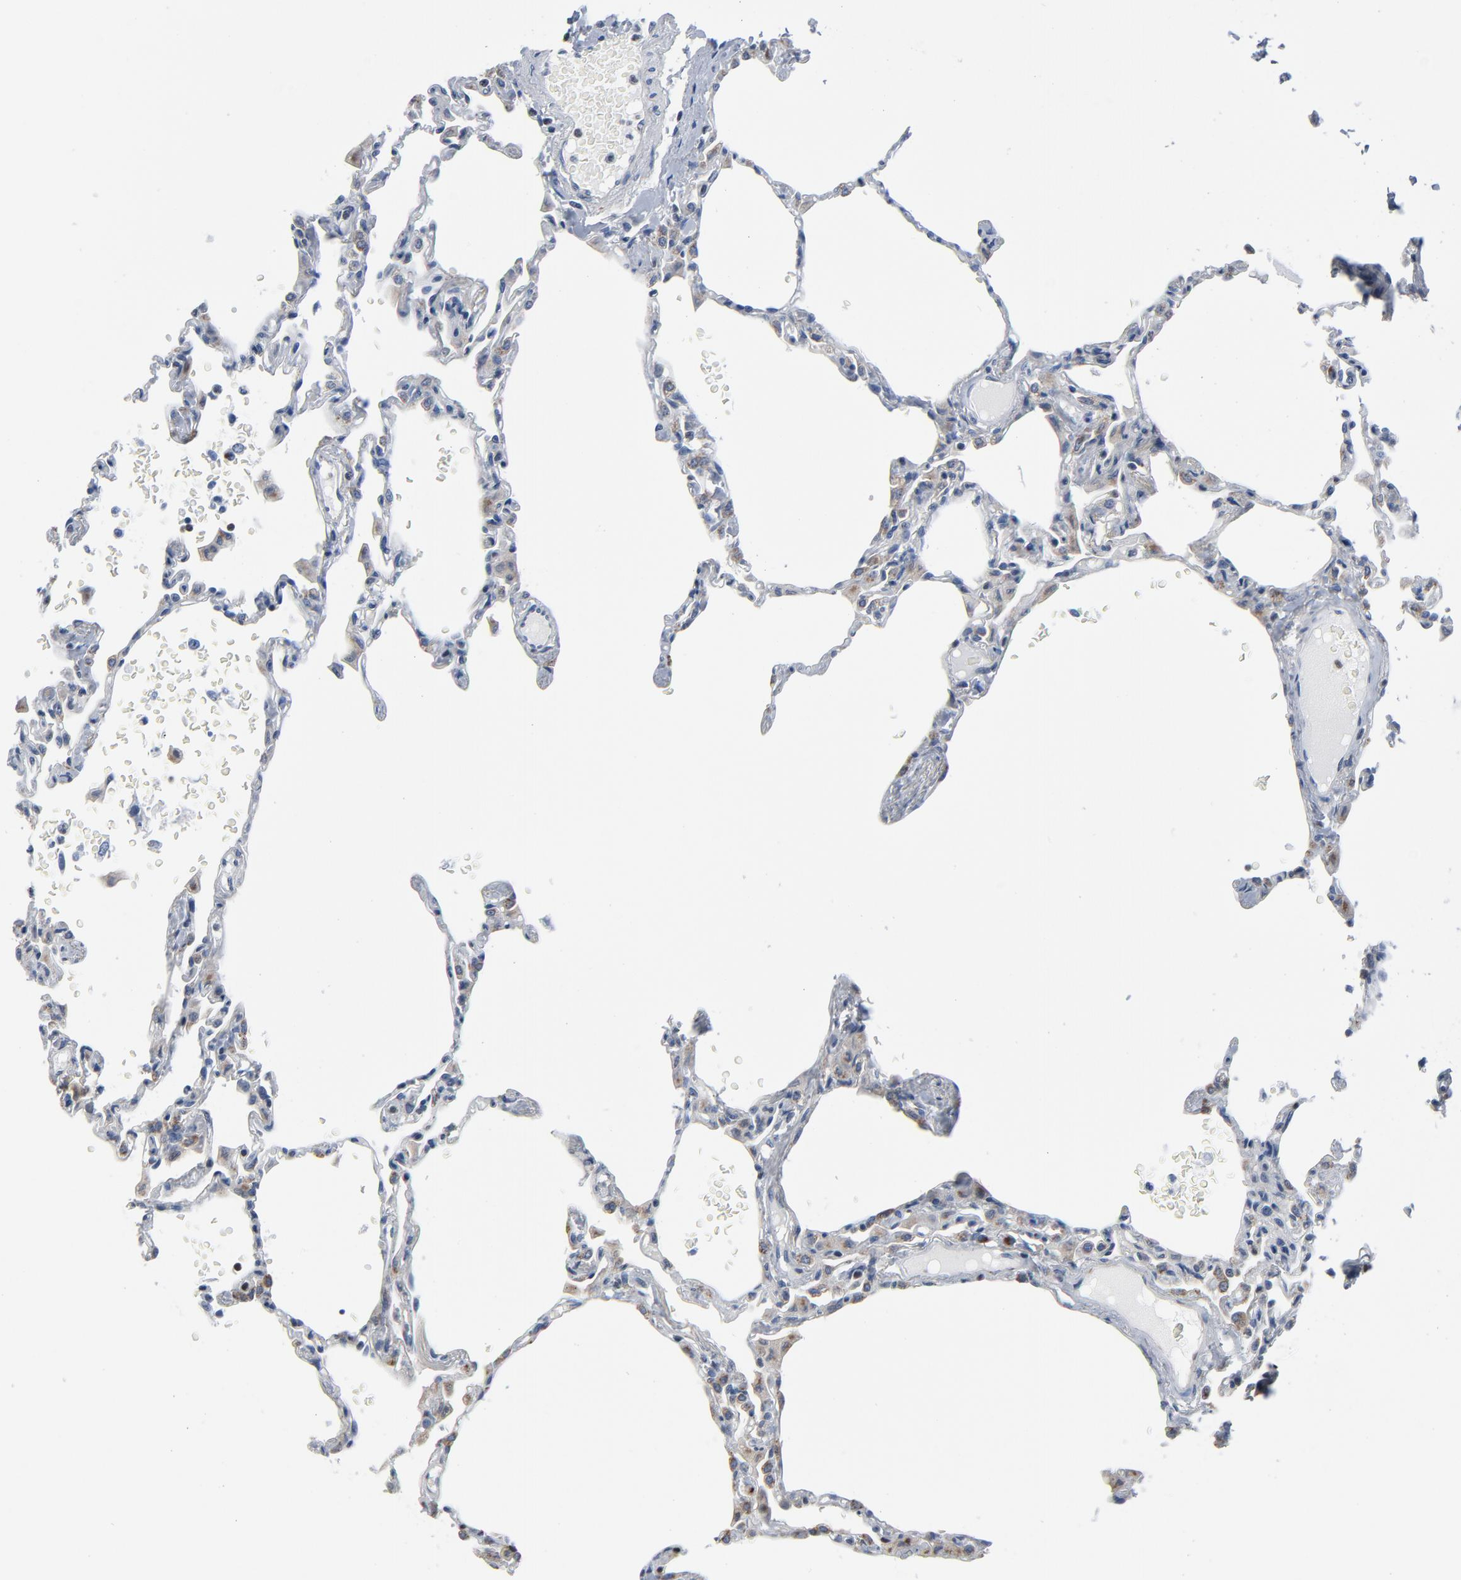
{"staining": {"intensity": "moderate", "quantity": "25%-75%", "location": "cytoplasmic/membranous"}, "tissue": "lung", "cell_type": "Alveolar cells", "image_type": "normal", "snomed": [{"axis": "morphology", "description": "Normal tissue, NOS"}, {"axis": "topography", "description": "Lung"}], "caption": "Immunohistochemistry of normal human lung demonstrates medium levels of moderate cytoplasmic/membranous staining in about 25%-75% of alveolar cells.", "gene": "YIPF6", "patient": {"sex": "female", "age": 49}}